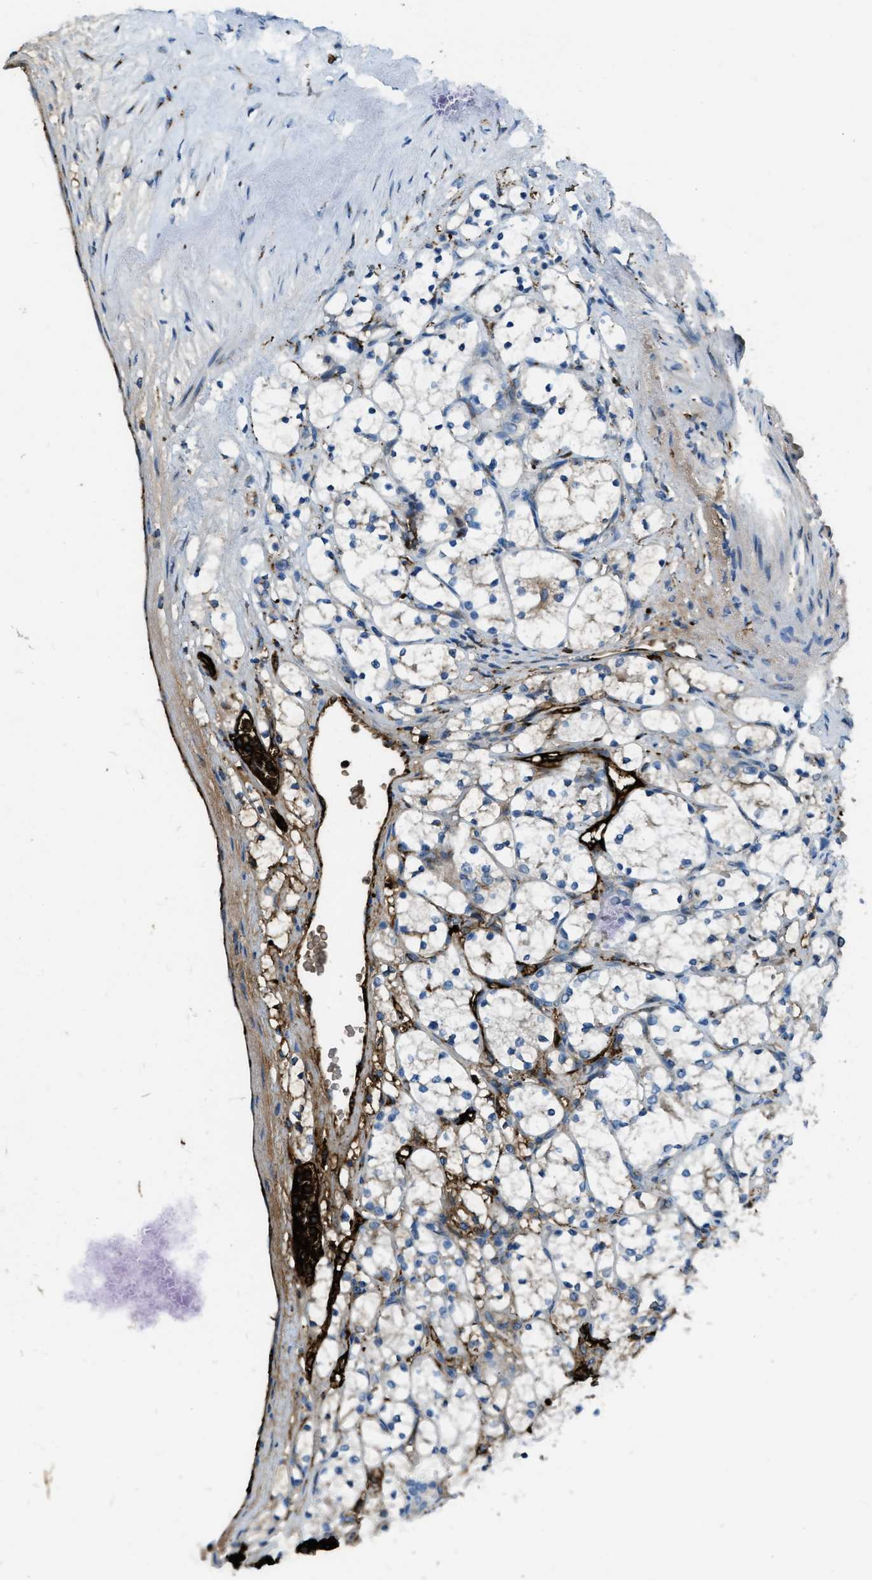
{"staining": {"intensity": "weak", "quantity": "<25%", "location": "cytoplasmic/membranous"}, "tissue": "renal cancer", "cell_type": "Tumor cells", "image_type": "cancer", "snomed": [{"axis": "morphology", "description": "Adenocarcinoma, NOS"}, {"axis": "topography", "description": "Kidney"}], "caption": "DAB (3,3'-diaminobenzidine) immunohistochemical staining of human renal cancer (adenocarcinoma) exhibits no significant staining in tumor cells.", "gene": "TRIM59", "patient": {"sex": "female", "age": 69}}